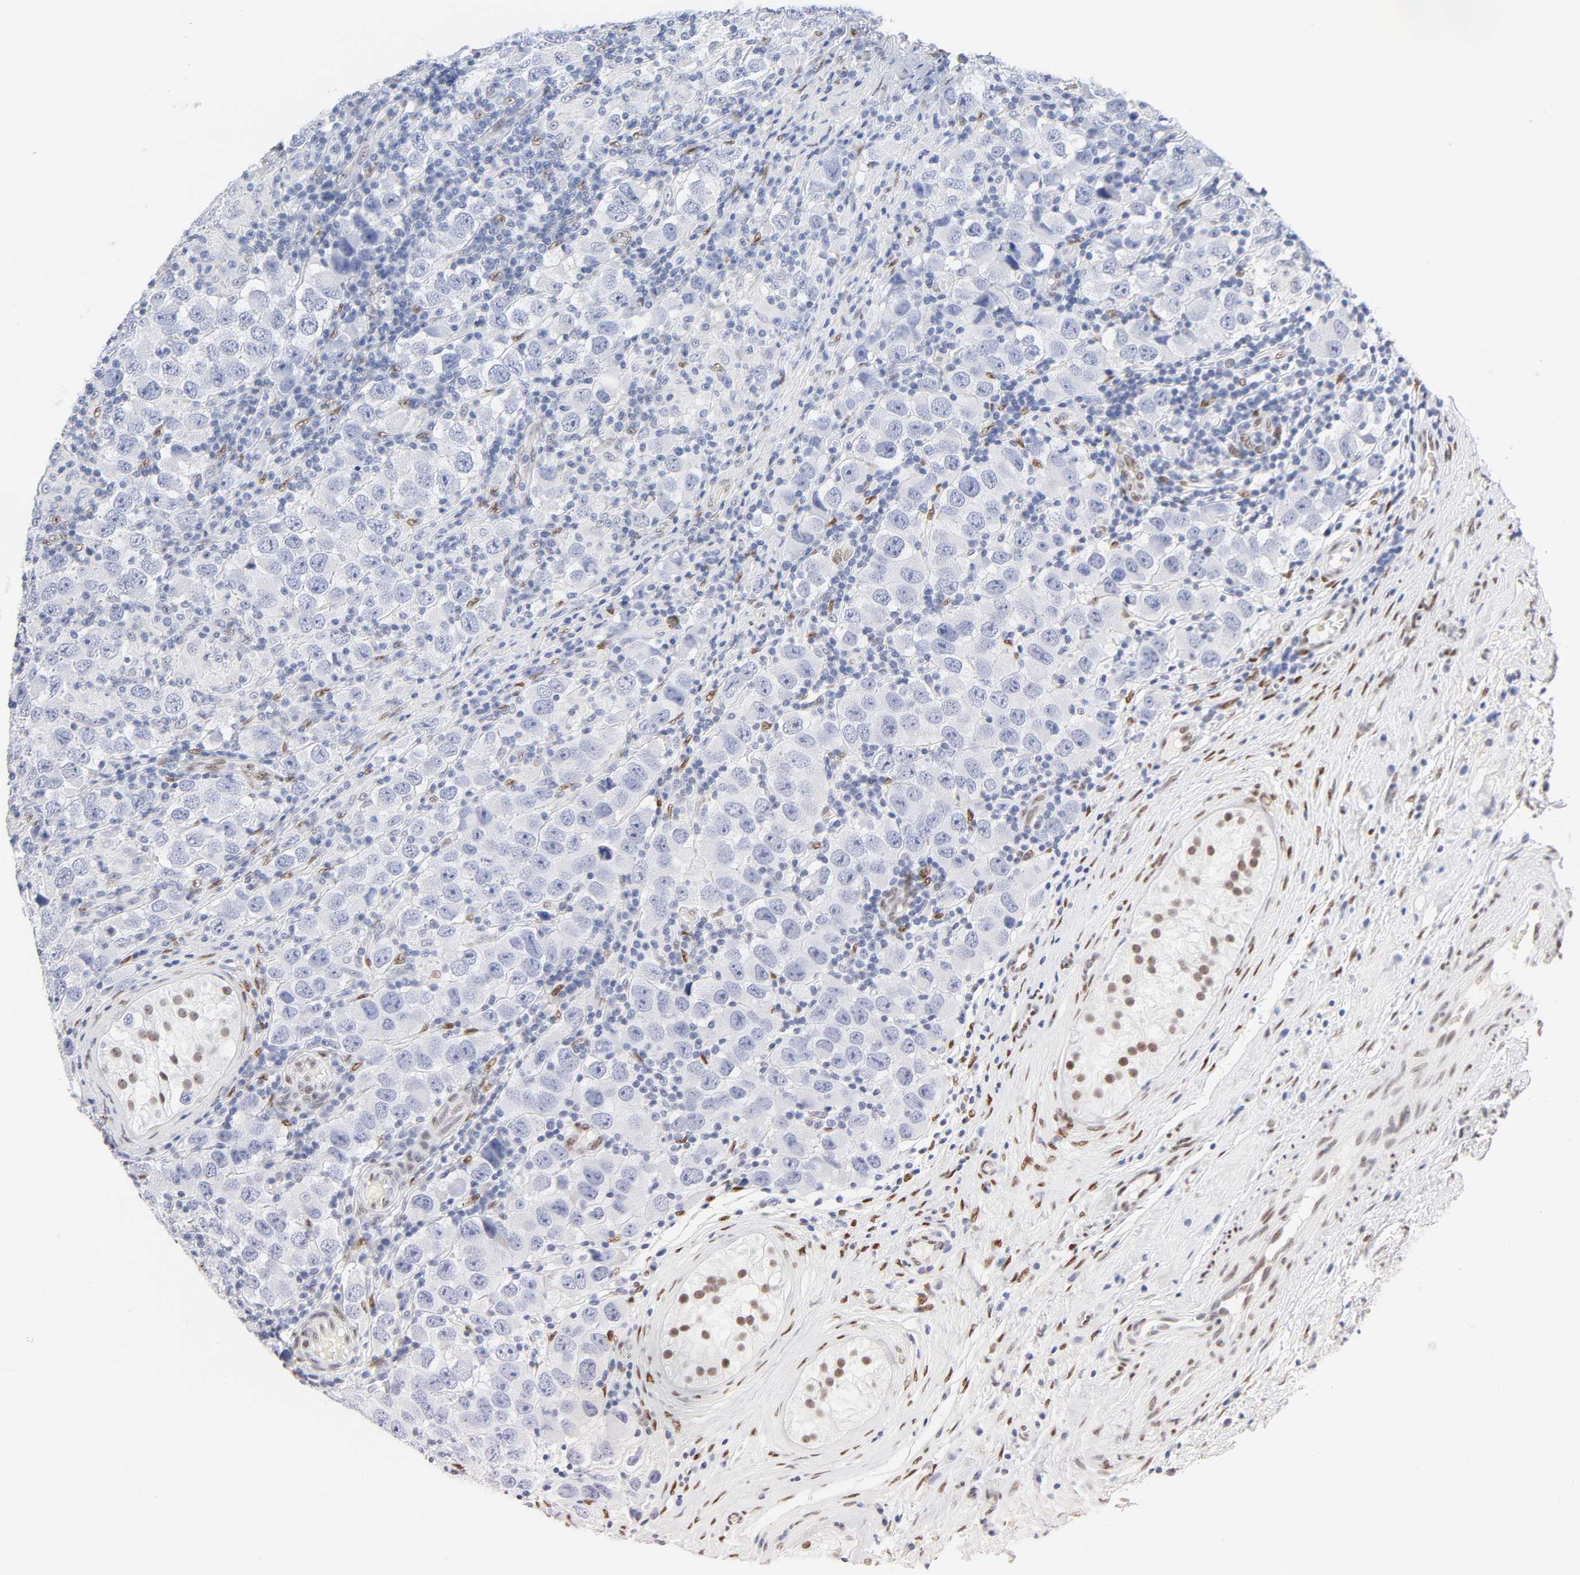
{"staining": {"intensity": "negative", "quantity": "none", "location": "none"}, "tissue": "testis cancer", "cell_type": "Tumor cells", "image_type": "cancer", "snomed": [{"axis": "morphology", "description": "Carcinoma, Embryonal, NOS"}, {"axis": "topography", "description": "Testis"}], "caption": "A high-resolution image shows IHC staining of embryonal carcinoma (testis), which displays no significant expression in tumor cells.", "gene": "NFIC", "patient": {"sex": "male", "age": 21}}